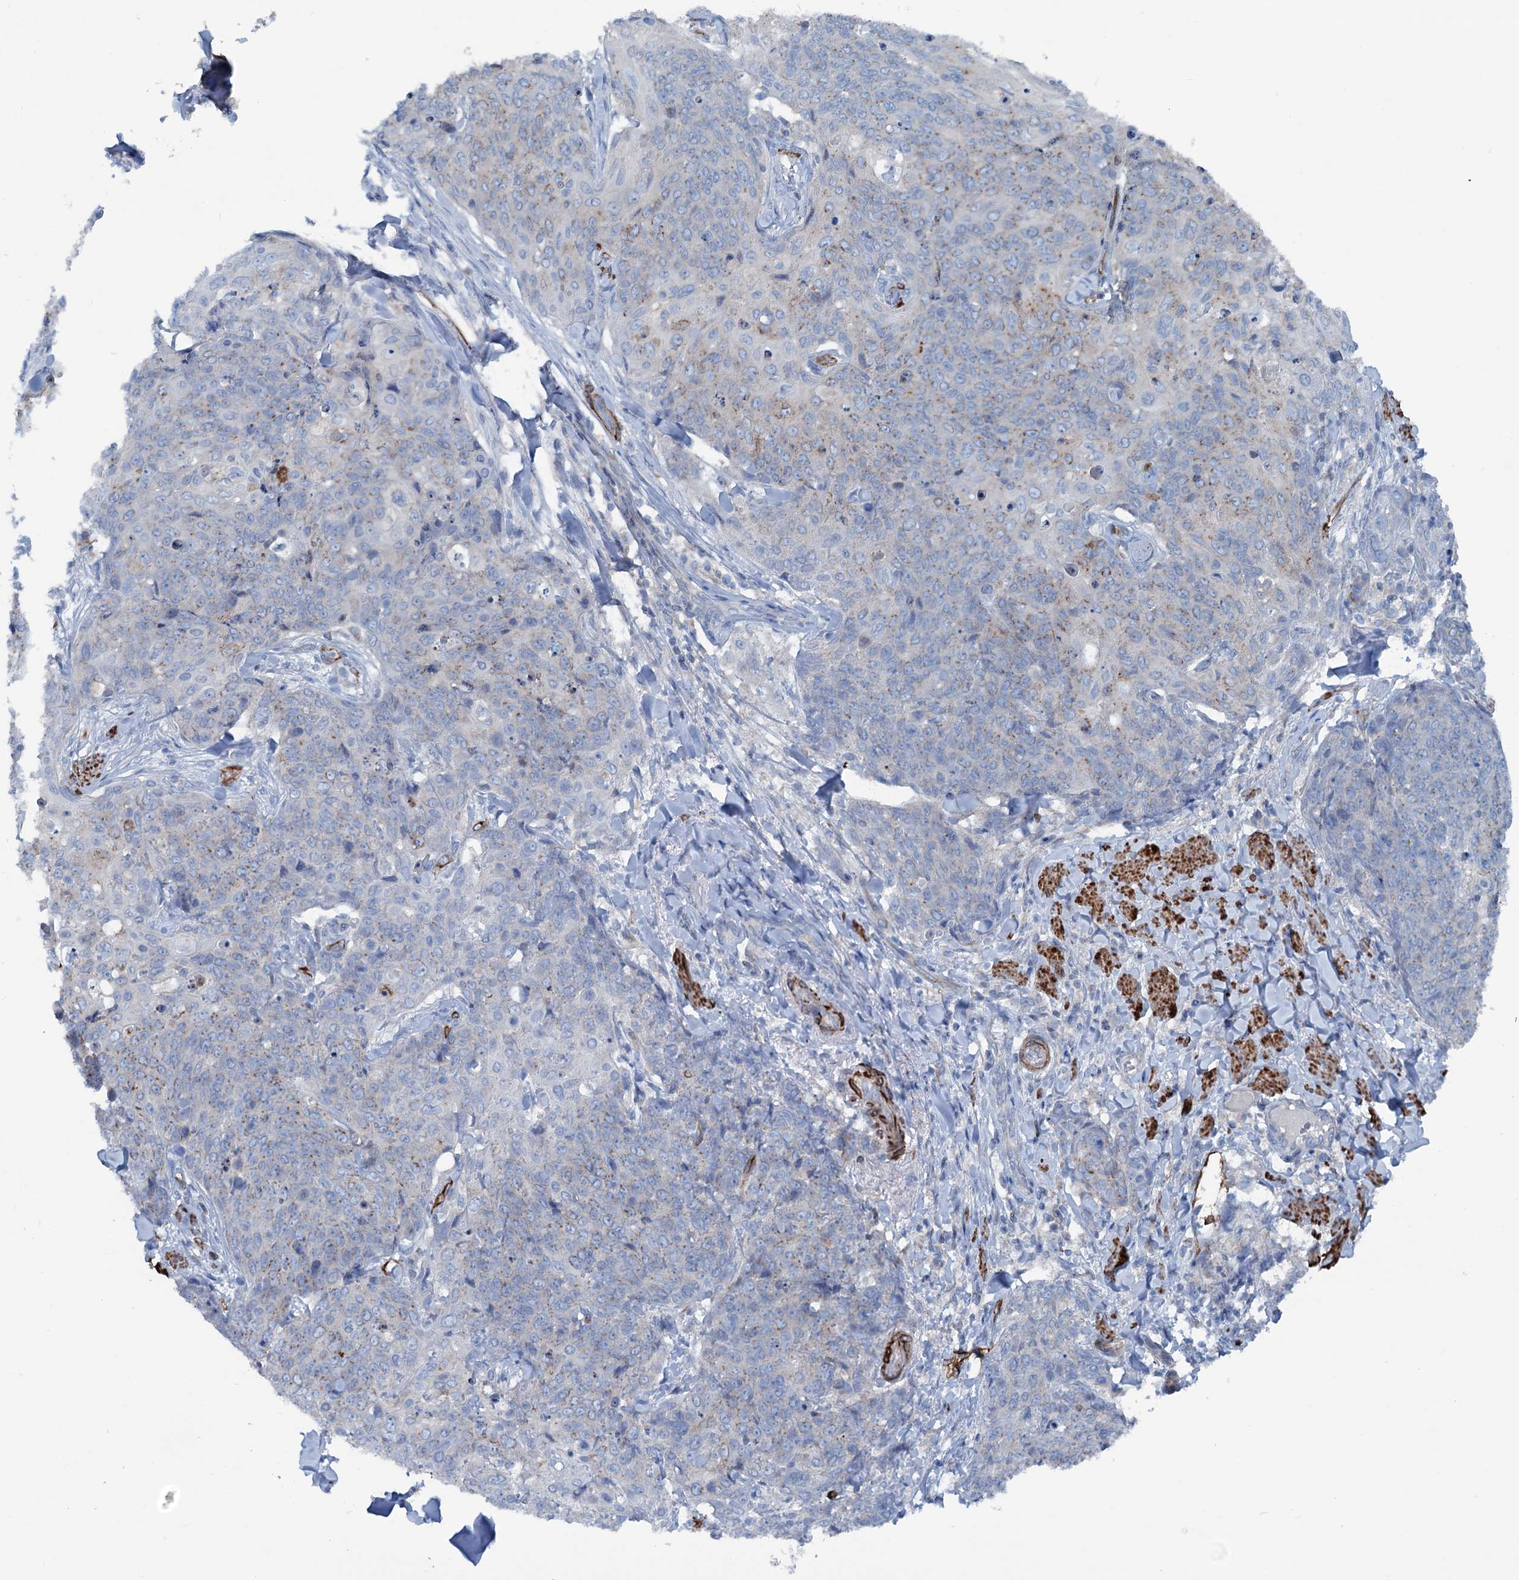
{"staining": {"intensity": "negative", "quantity": "none", "location": "none"}, "tissue": "skin cancer", "cell_type": "Tumor cells", "image_type": "cancer", "snomed": [{"axis": "morphology", "description": "Squamous cell carcinoma, NOS"}, {"axis": "topography", "description": "Skin"}, {"axis": "topography", "description": "Vulva"}], "caption": "Immunohistochemistry of human skin squamous cell carcinoma reveals no positivity in tumor cells. (DAB (3,3'-diaminobenzidine) immunohistochemistry (IHC) visualized using brightfield microscopy, high magnification).", "gene": "CALCOCO1", "patient": {"sex": "female", "age": 85}}